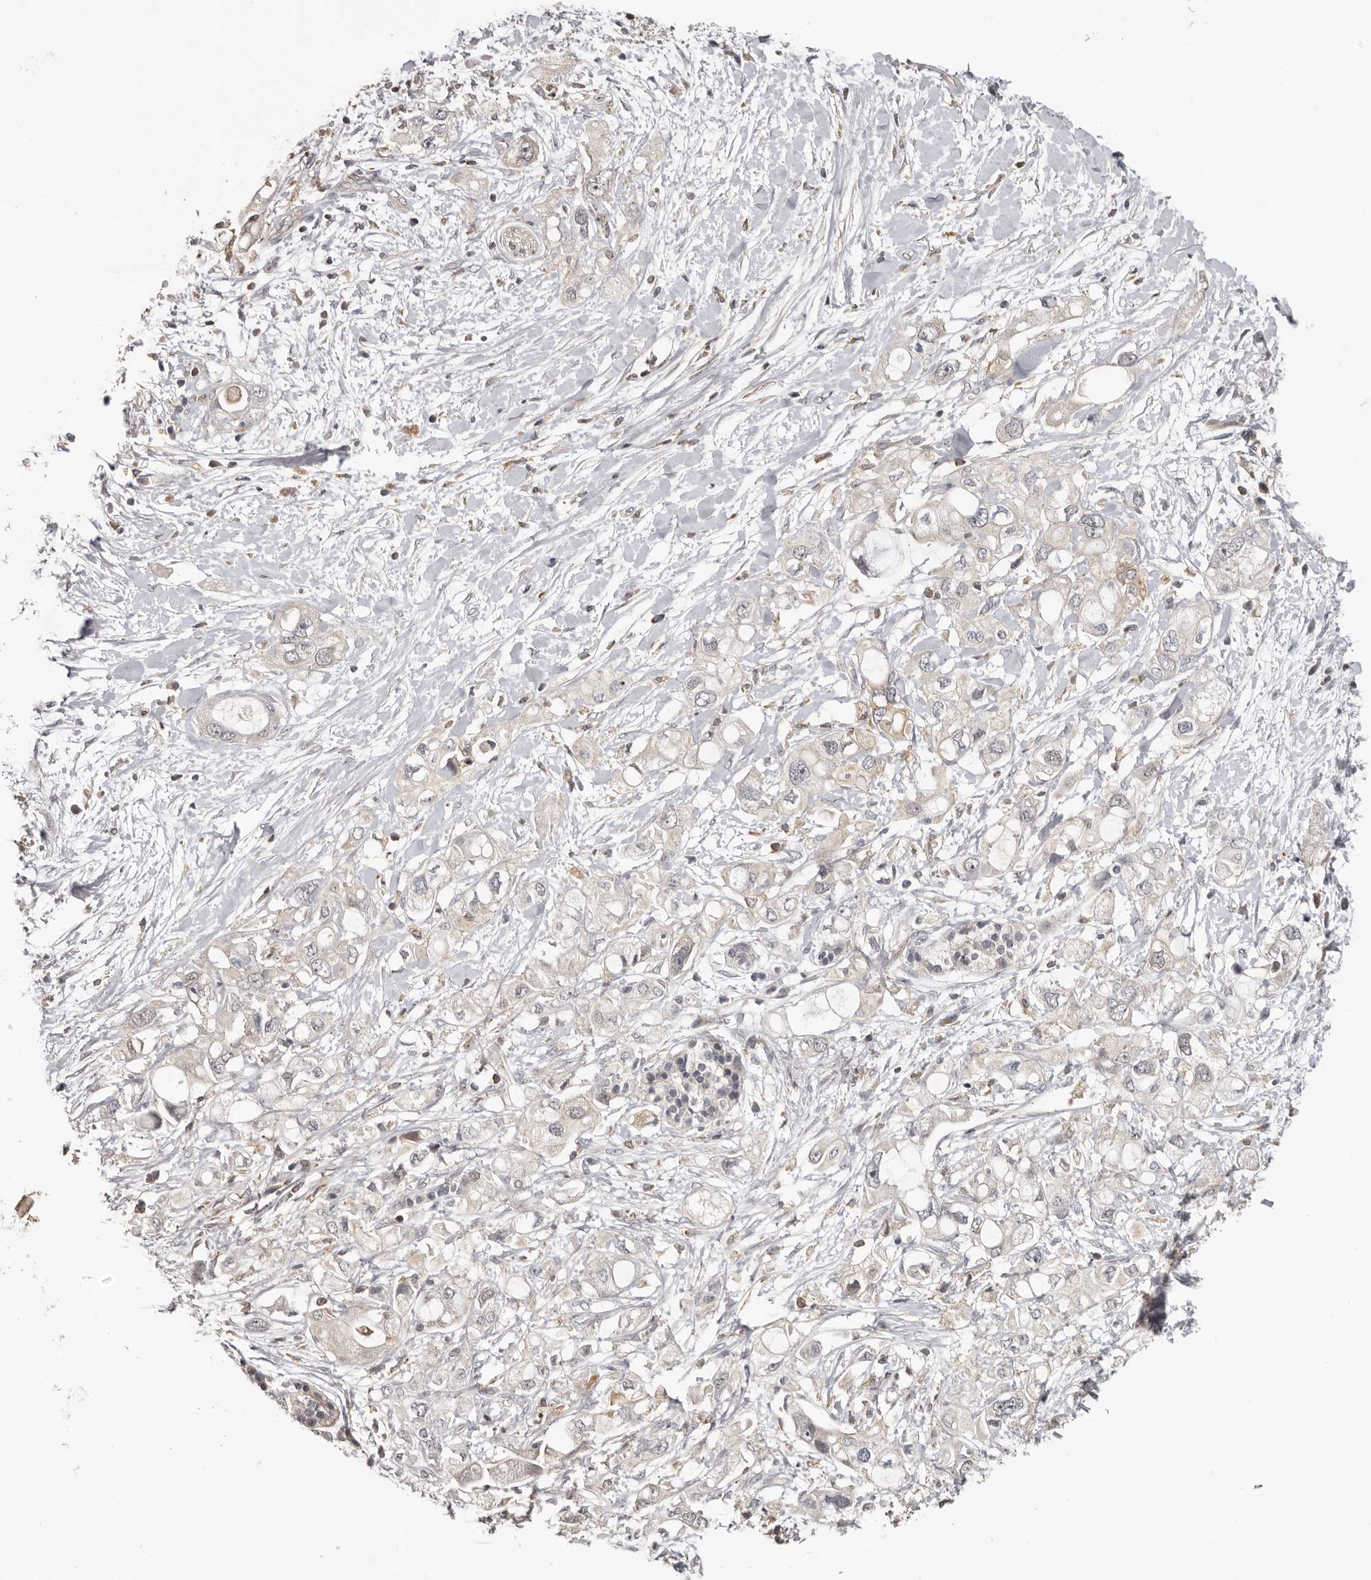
{"staining": {"intensity": "negative", "quantity": "none", "location": "none"}, "tissue": "pancreatic cancer", "cell_type": "Tumor cells", "image_type": "cancer", "snomed": [{"axis": "morphology", "description": "Adenocarcinoma, NOS"}, {"axis": "topography", "description": "Pancreas"}], "caption": "IHC micrograph of adenocarcinoma (pancreatic) stained for a protein (brown), which demonstrates no expression in tumor cells.", "gene": "ANKRD44", "patient": {"sex": "female", "age": 56}}